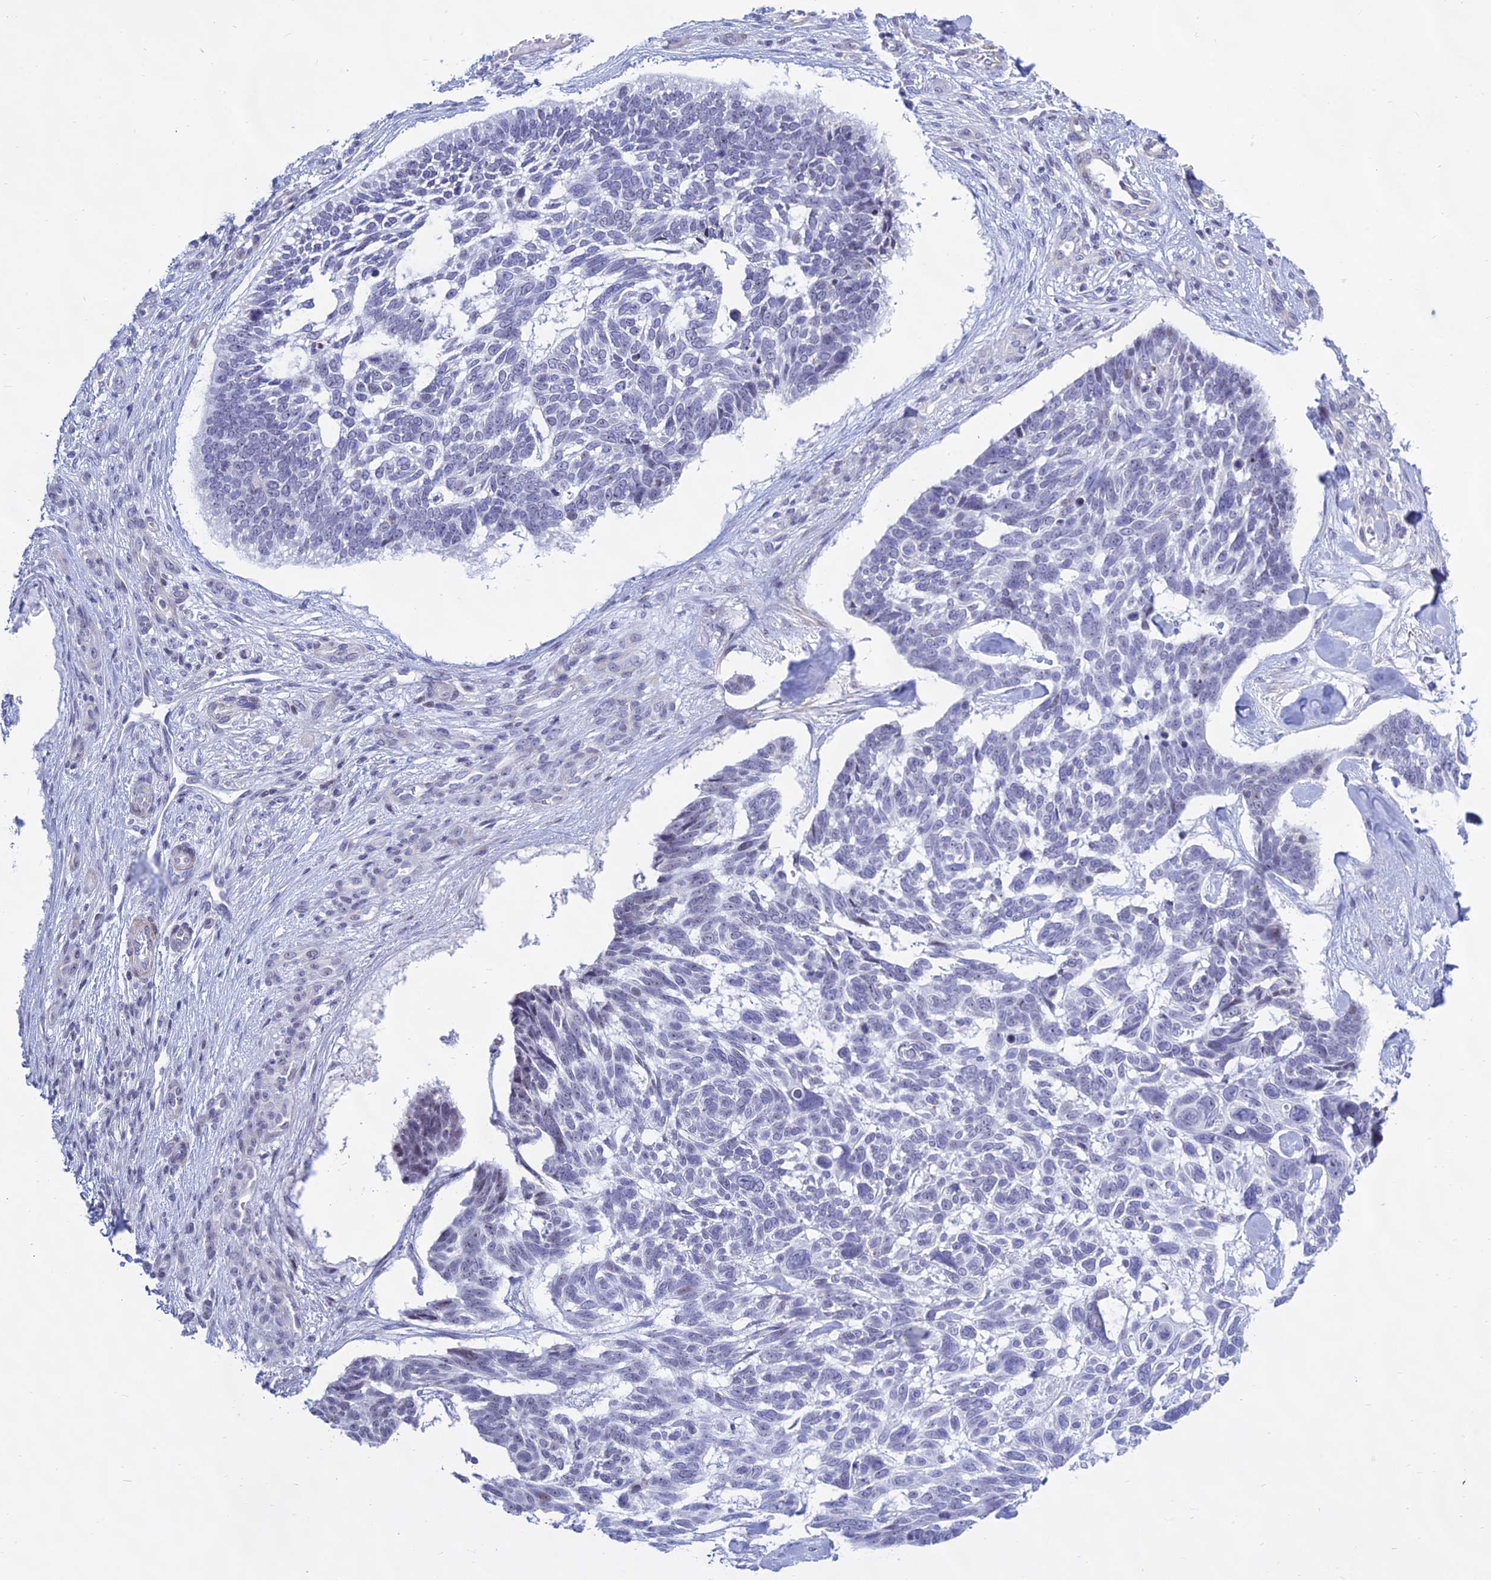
{"staining": {"intensity": "negative", "quantity": "none", "location": "none"}, "tissue": "skin cancer", "cell_type": "Tumor cells", "image_type": "cancer", "snomed": [{"axis": "morphology", "description": "Basal cell carcinoma"}, {"axis": "topography", "description": "Skin"}], "caption": "Skin cancer (basal cell carcinoma) was stained to show a protein in brown. There is no significant staining in tumor cells. (Brightfield microscopy of DAB IHC at high magnification).", "gene": "KRR1", "patient": {"sex": "male", "age": 88}}